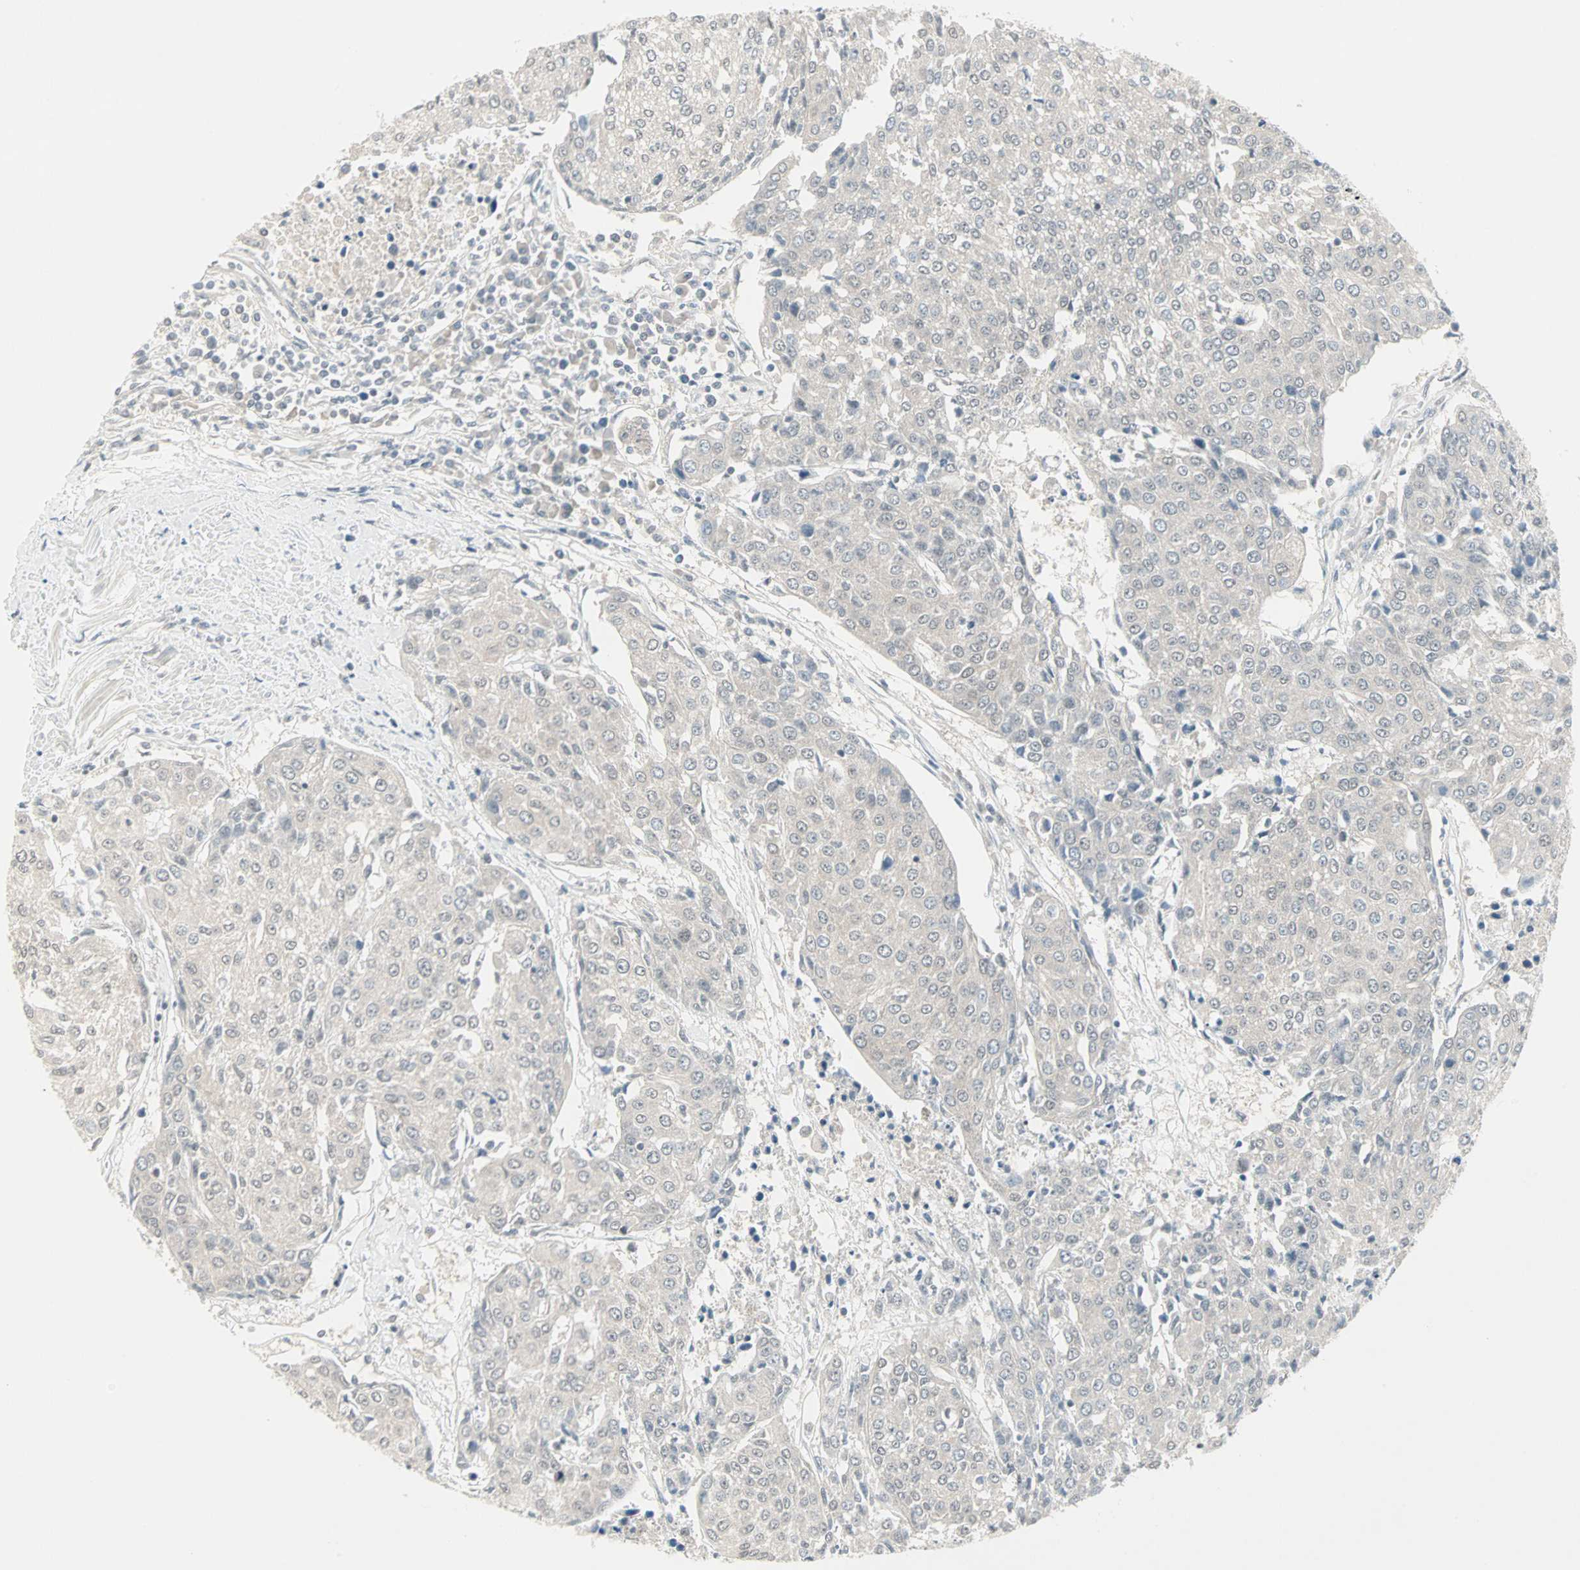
{"staining": {"intensity": "negative", "quantity": "none", "location": "none"}, "tissue": "urothelial cancer", "cell_type": "Tumor cells", "image_type": "cancer", "snomed": [{"axis": "morphology", "description": "Urothelial carcinoma, High grade"}, {"axis": "topography", "description": "Urinary bladder"}], "caption": "A histopathology image of human urothelial cancer is negative for staining in tumor cells.", "gene": "PTPA", "patient": {"sex": "female", "age": 85}}